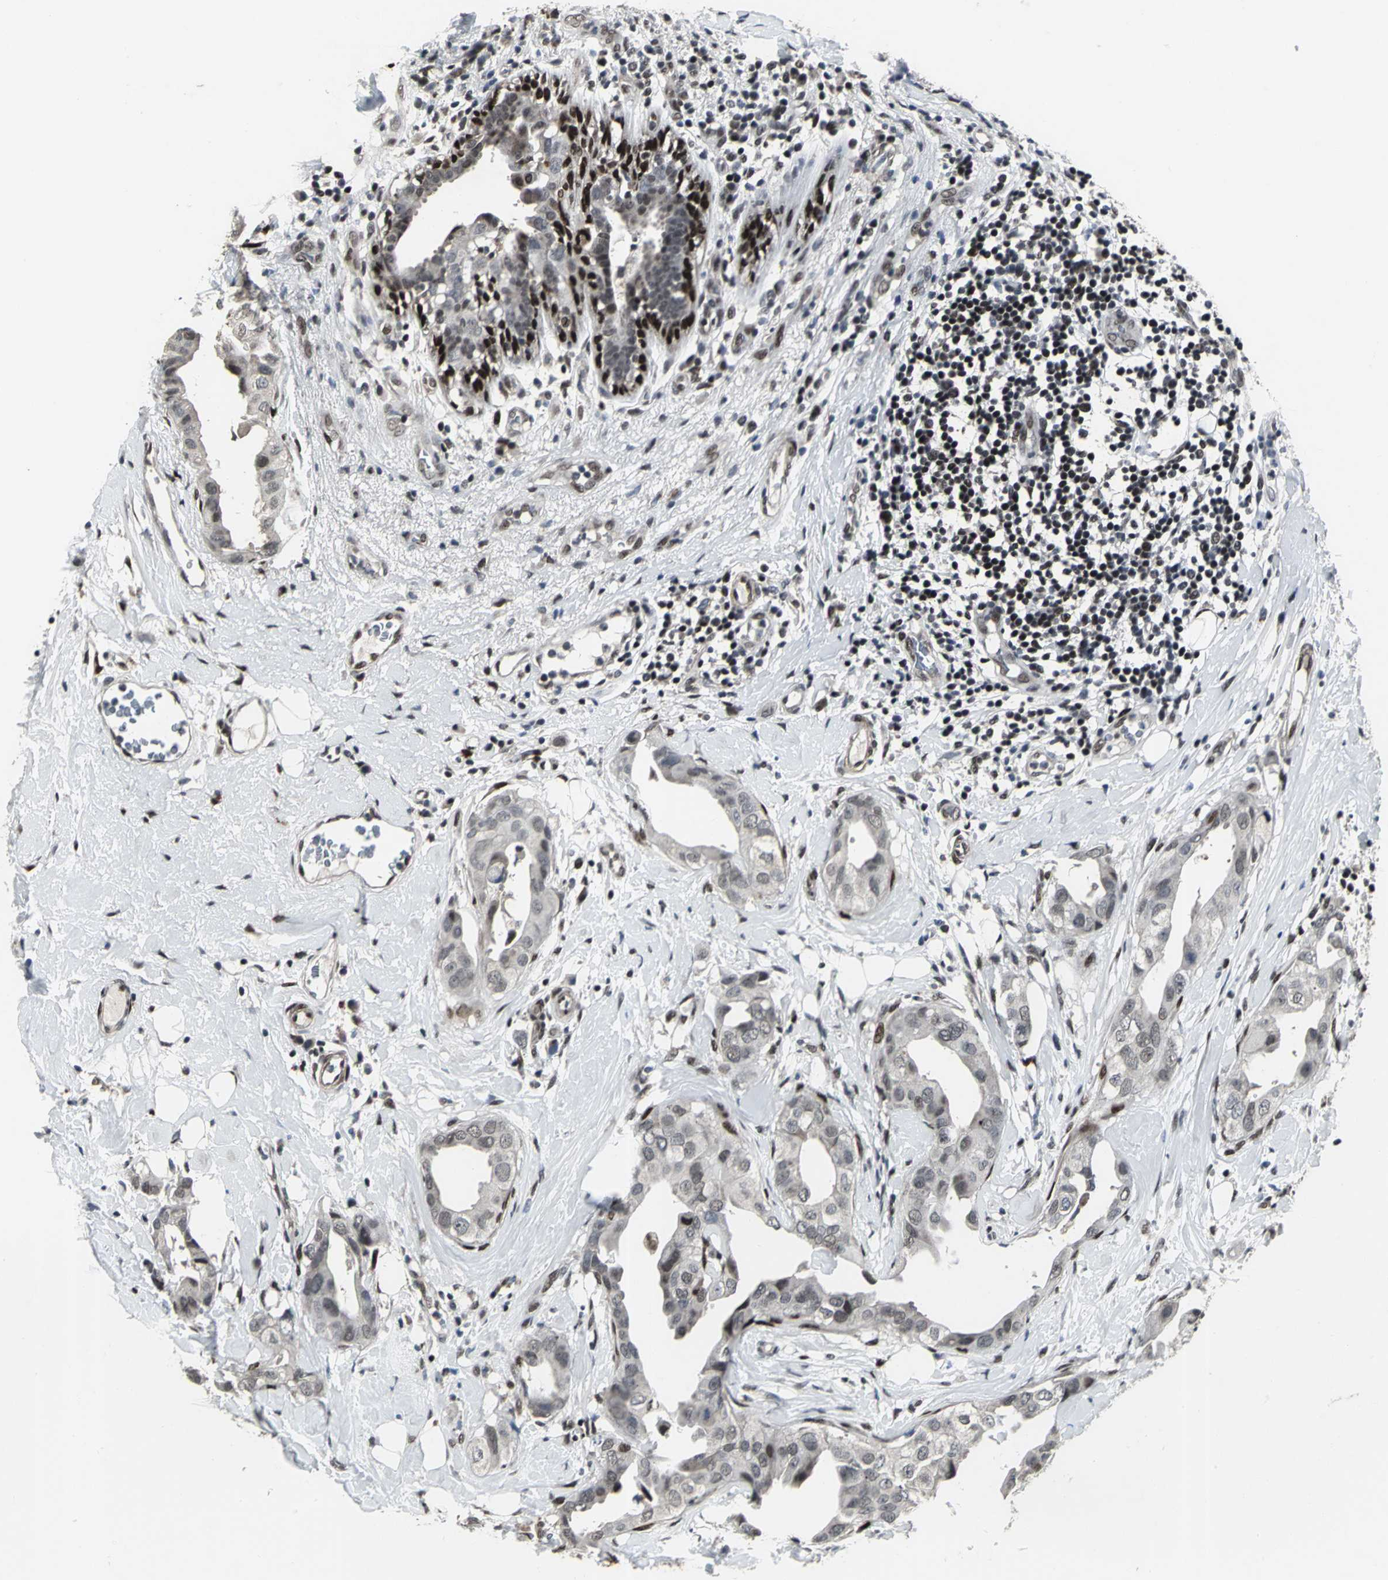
{"staining": {"intensity": "weak", "quantity": "25%-75%", "location": "nuclear"}, "tissue": "breast cancer", "cell_type": "Tumor cells", "image_type": "cancer", "snomed": [{"axis": "morphology", "description": "Duct carcinoma"}, {"axis": "topography", "description": "Breast"}], "caption": "Tumor cells exhibit weak nuclear staining in approximately 25%-75% of cells in breast cancer.", "gene": "SRF", "patient": {"sex": "female", "age": 40}}